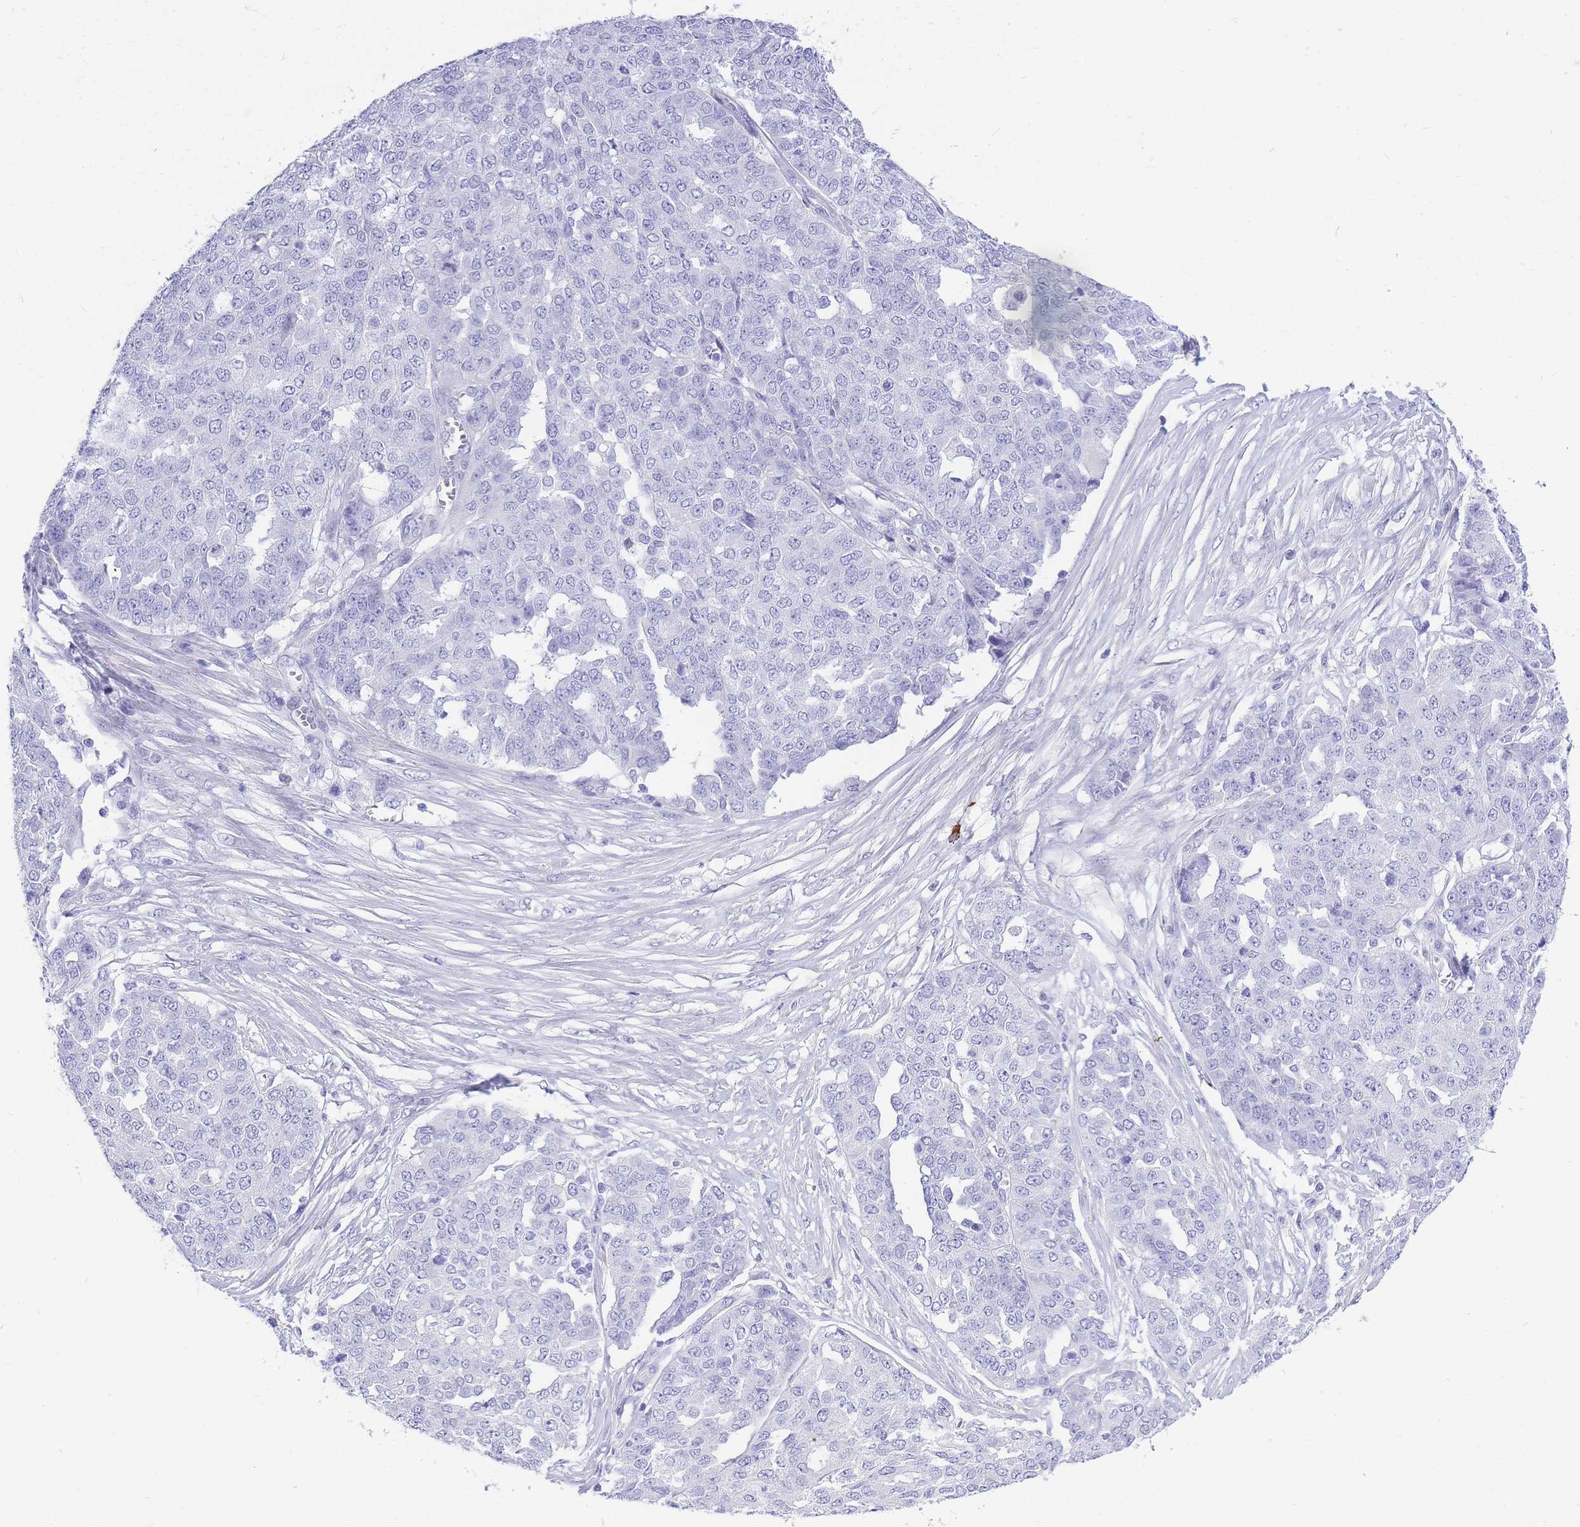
{"staining": {"intensity": "negative", "quantity": "none", "location": "none"}, "tissue": "ovarian cancer", "cell_type": "Tumor cells", "image_type": "cancer", "snomed": [{"axis": "morphology", "description": "Cystadenocarcinoma, serous, NOS"}, {"axis": "topography", "description": "Soft tissue"}, {"axis": "topography", "description": "Ovary"}], "caption": "Tumor cells are negative for brown protein staining in ovarian cancer (serous cystadenocarcinoma). (DAB immunohistochemistry (IHC) visualized using brightfield microscopy, high magnification).", "gene": "ZFP62", "patient": {"sex": "female", "age": 57}}